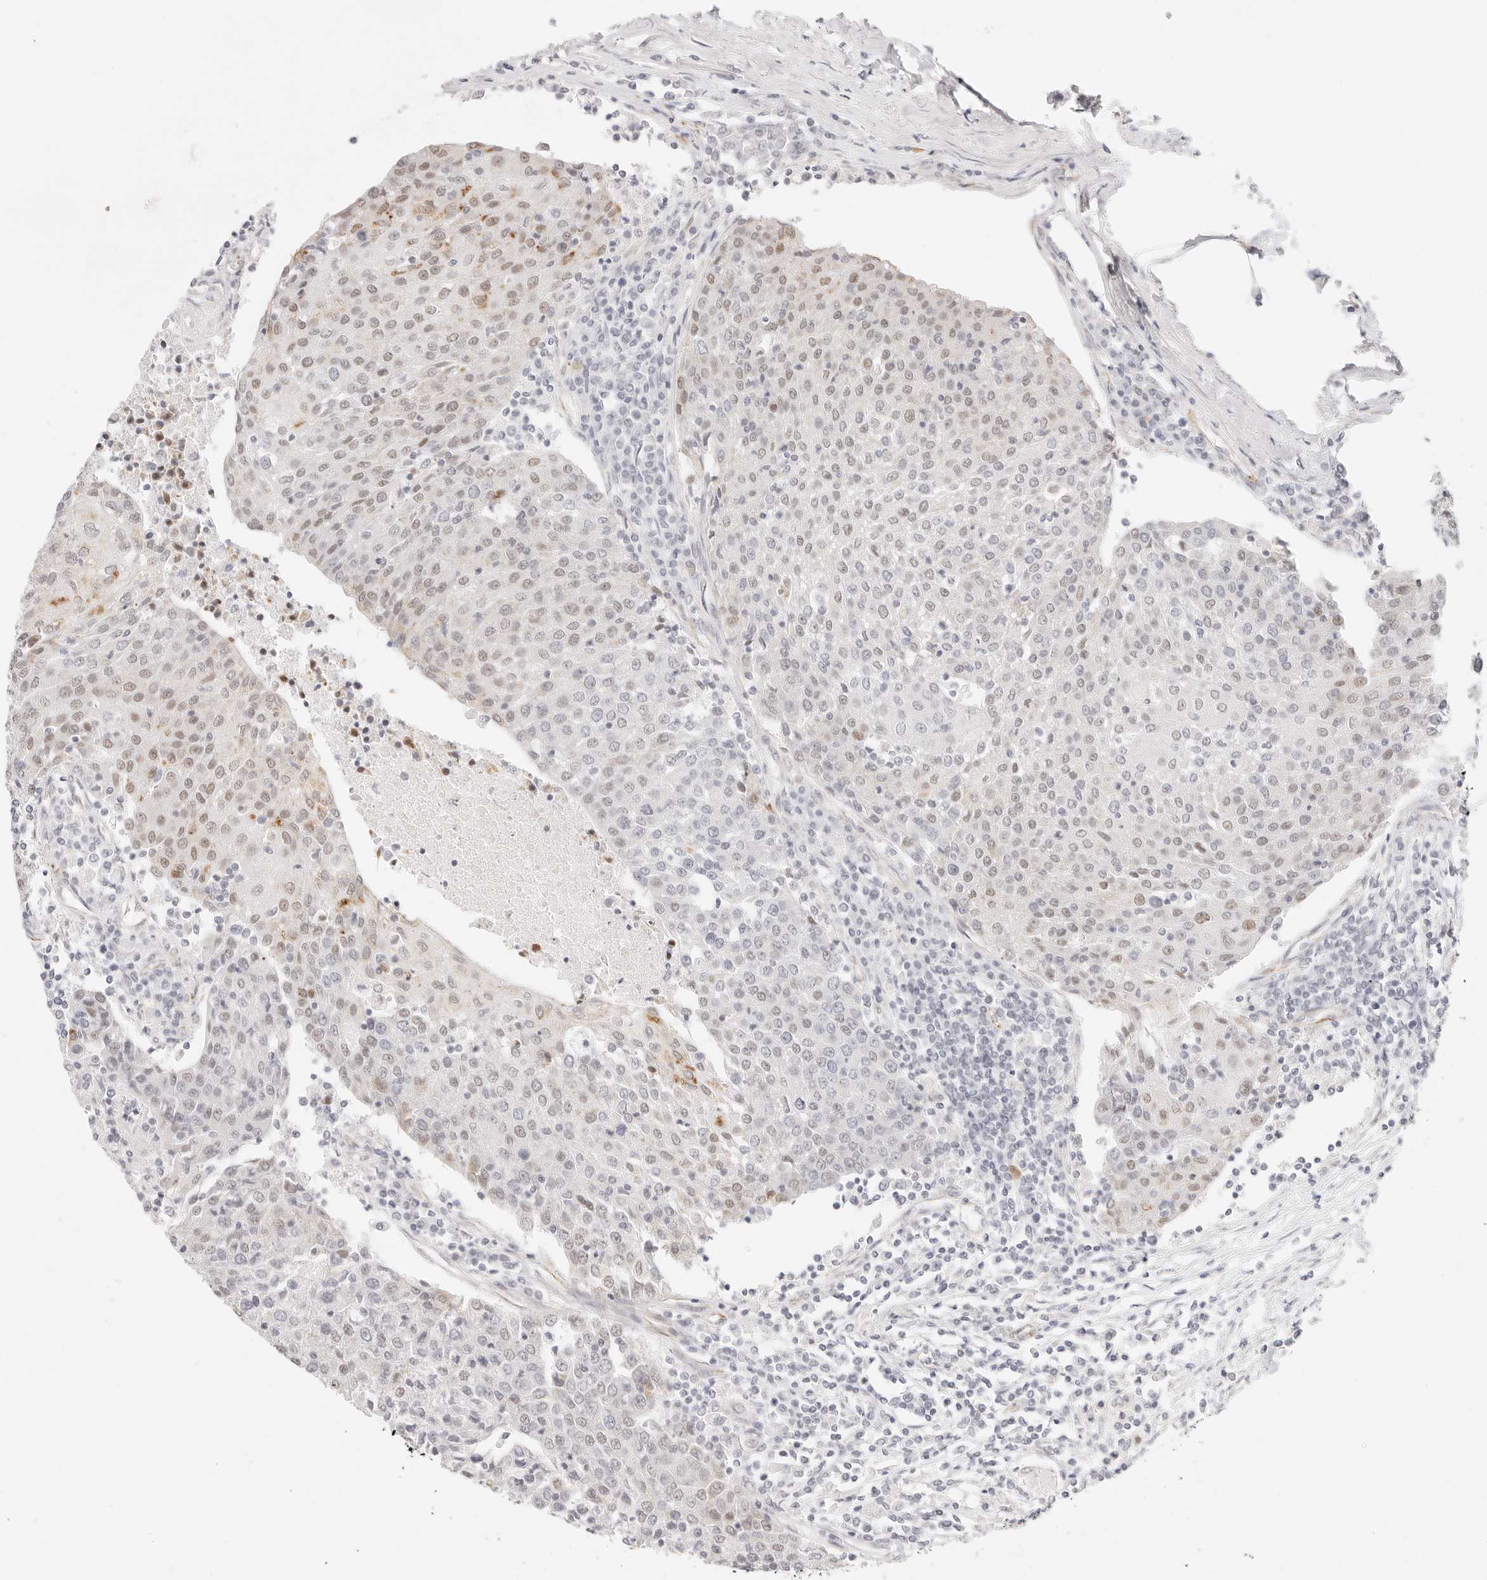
{"staining": {"intensity": "weak", "quantity": "<25%", "location": "nuclear"}, "tissue": "urothelial cancer", "cell_type": "Tumor cells", "image_type": "cancer", "snomed": [{"axis": "morphology", "description": "Urothelial carcinoma, High grade"}, {"axis": "topography", "description": "Urinary bladder"}], "caption": "The micrograph exhibits no staining of tumor cells in urothelial carcinoma (high-grade).", "gene": "ZC3H11A", "patient": {"sex": "female", "age": 85}}